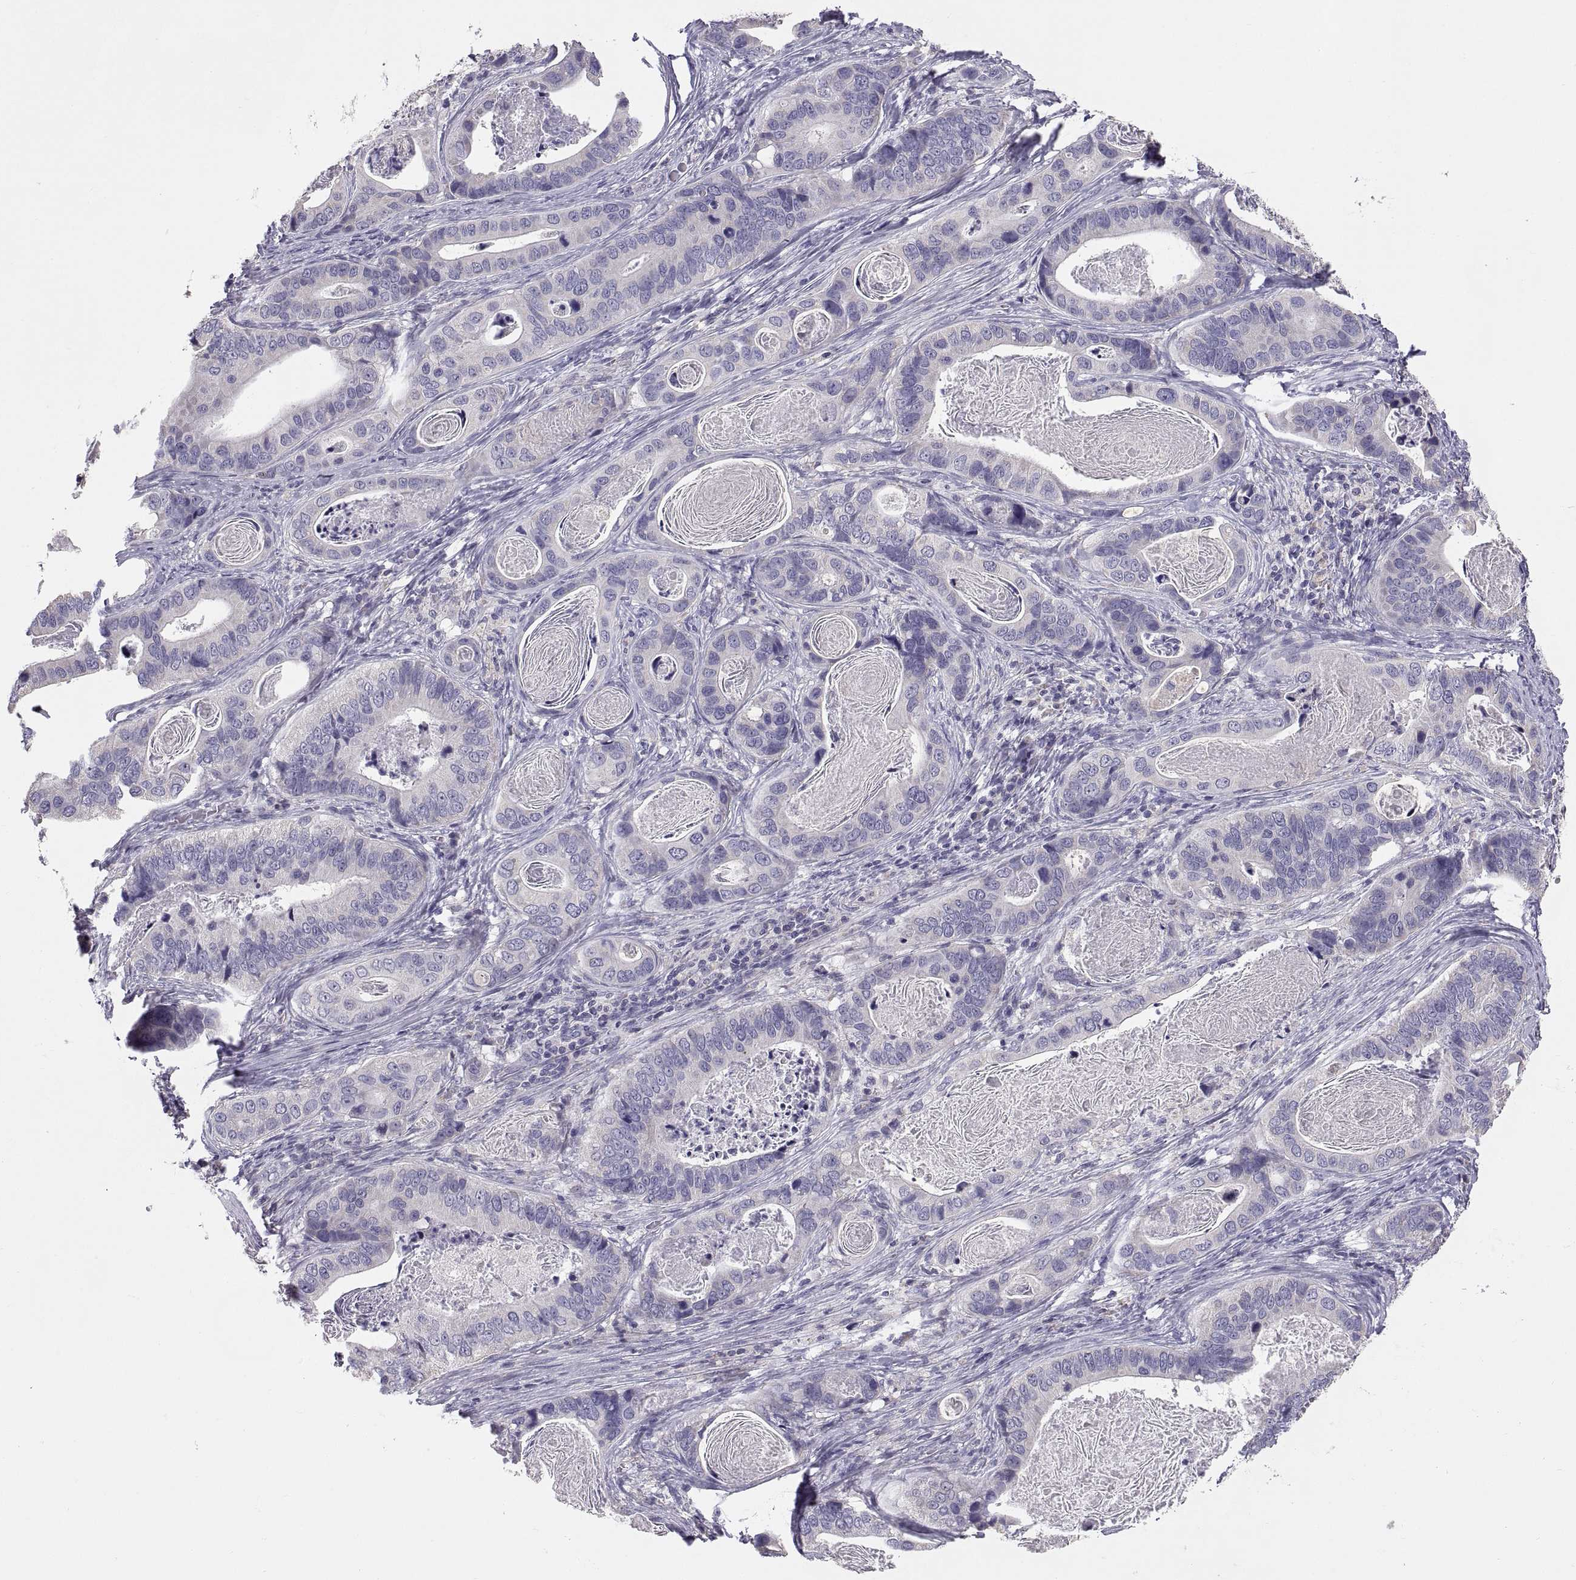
{"staining": {"intensity": "negative", "quantity": "none", "location": "none"}, "tissue": "stomach cancer", "cell_type": "Tumor cells", "image_type": "cancer", "snomed": [{"axis": "morphology", "description": "Adenocarcinoma, NOS"}, {"axis": "topography", "description": "Stomach"}], "caption": "Immunohistochemistry of stomach cancer (adenocarcinoma) shows no expression in tumor cells.", "gene": "TNNC1", "patient": {"sex": "male", "age": 84}}